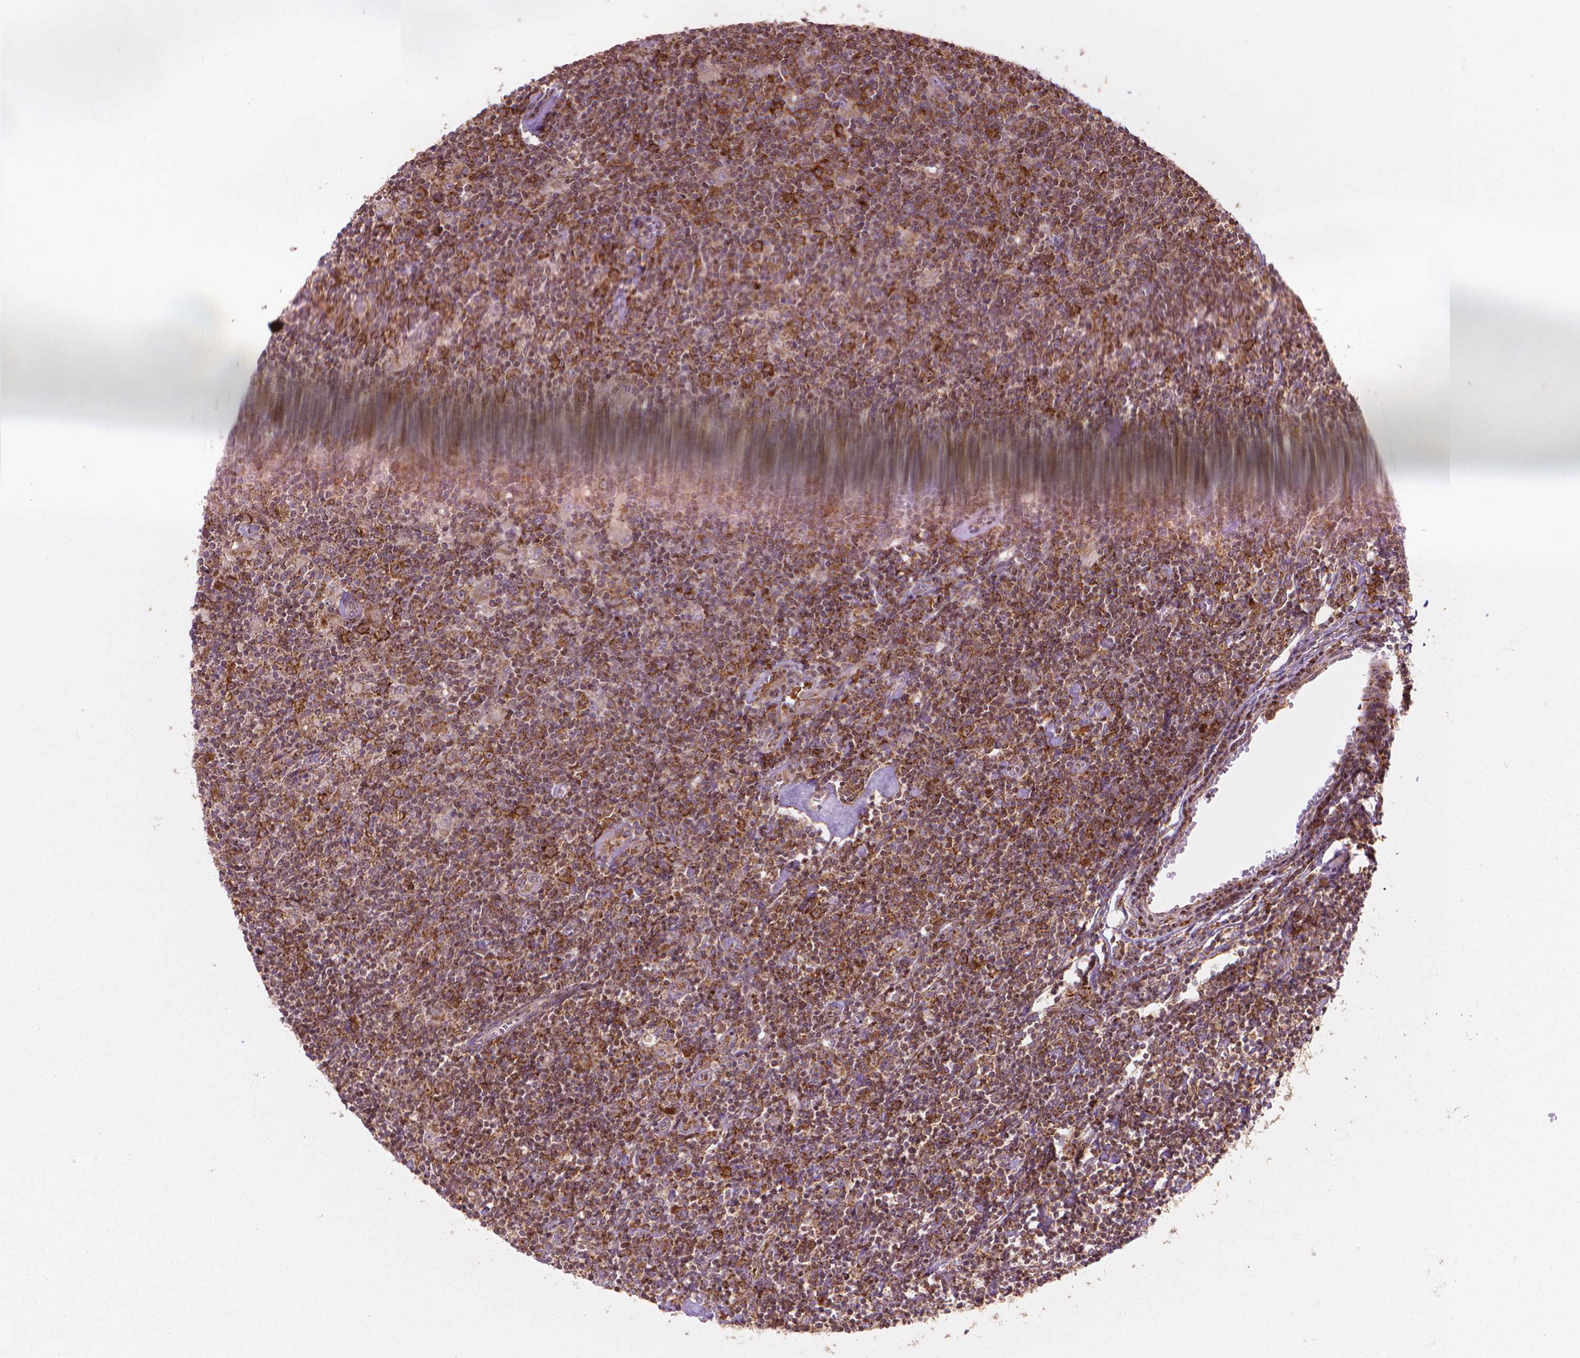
{"staining": {"intensity": "moderate", "quantity": ">75%", "location": "cytoplasmic/membranous"}, "tissue": "lymphoma", "cell_type": "Tumor cells", "image_type": "cancer", "snomed": [{"axis": "morphology", "description": "Hodgkin's disease, NOS"}, {"axis": "topography", "description": "Lymph node"}], "caption": "An IHC photomicrograph of tumor tissue is shown. Protein staining in brown labels moderate cytoplasmic/membranous positivity in Hodgkin's disease within tumor cells. (IHC, brightfield microscopy, high magnification).", "gene": "VARS2", "patient": {"sex": "male", "age": 40}}